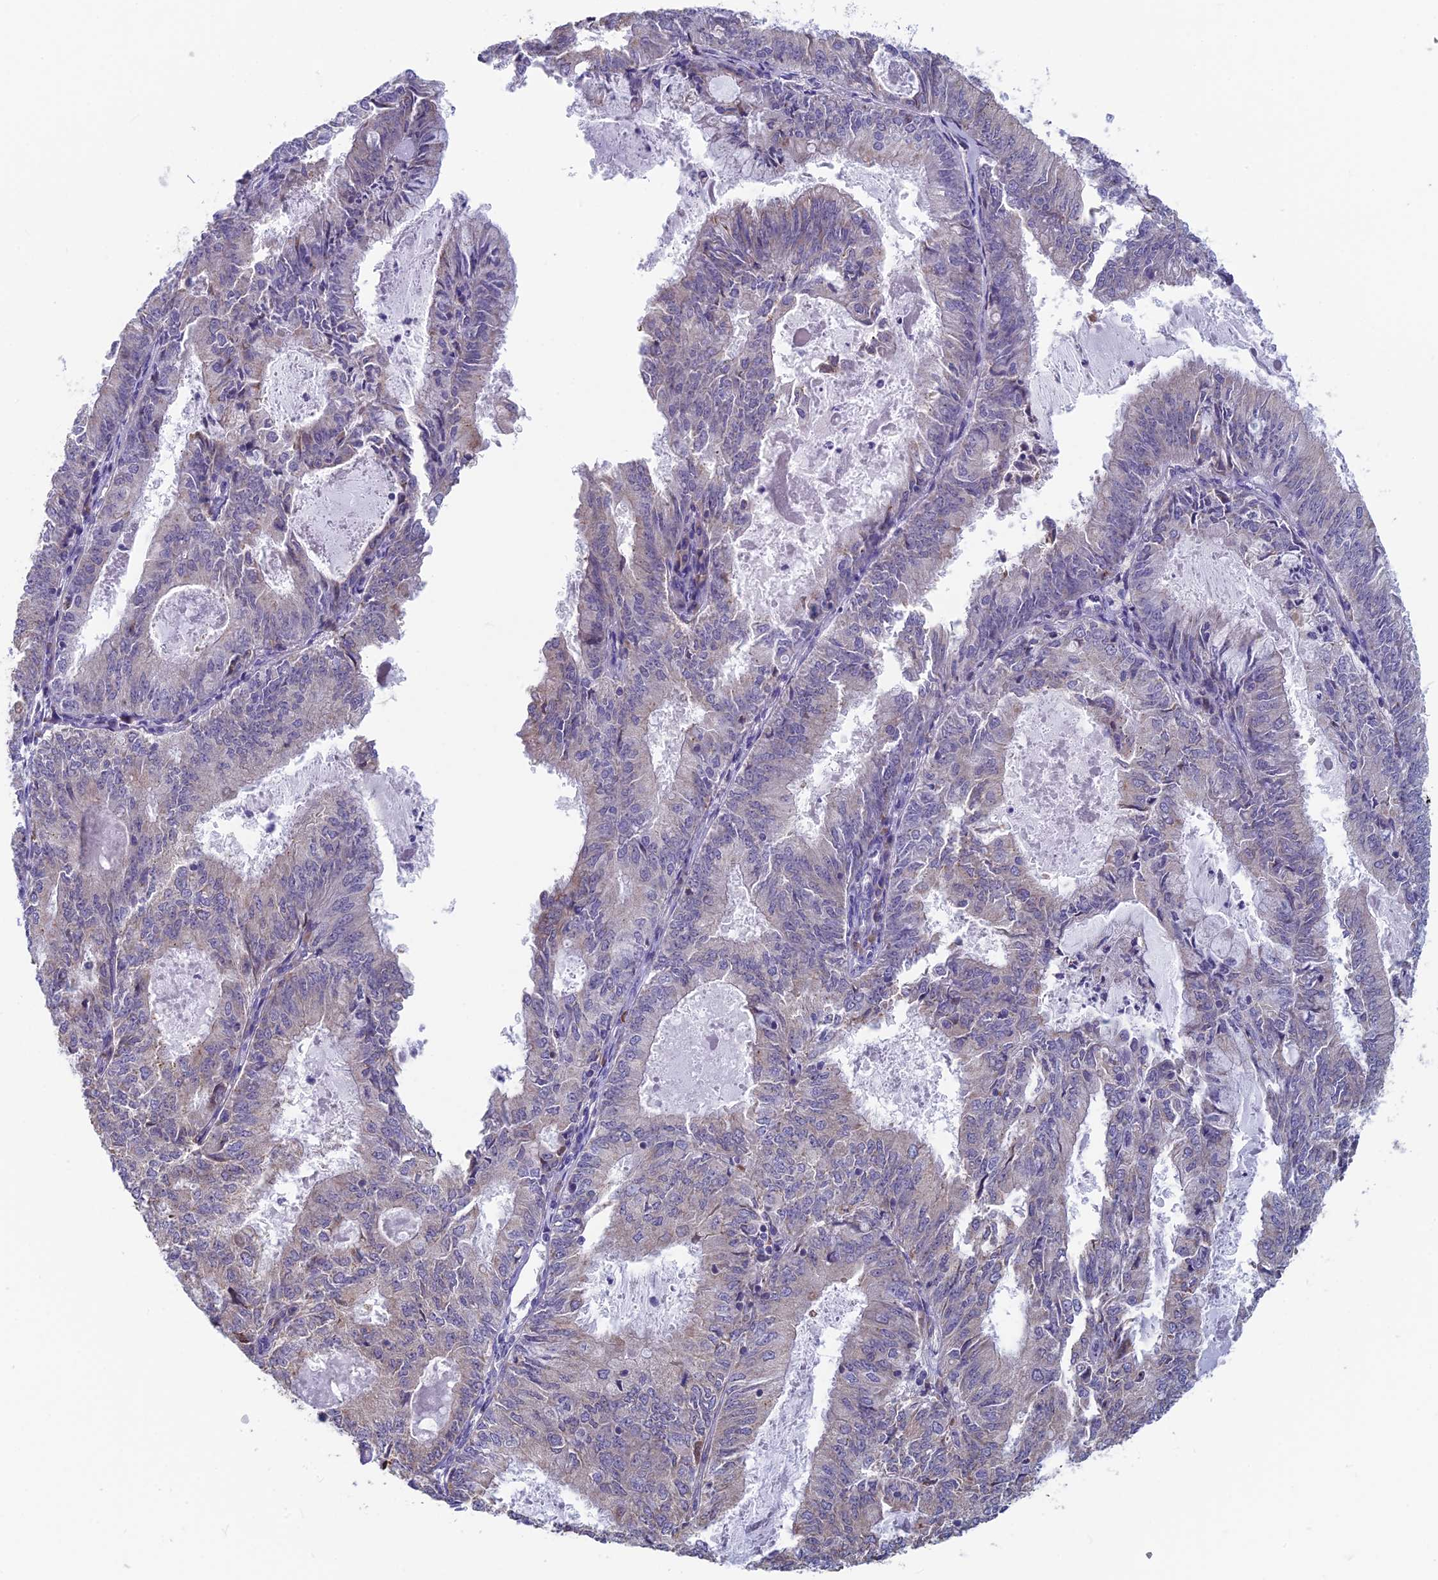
{"staining": {"intensity": "weak", "quantity": "<25%", "location": "cytoplasmic/membranous"}, "tissue": "endometrial cancer", "cell_type": "Tumor cells", "image_type": "cancer", "snomed": [{"axis": "morphology", "description": "Adenocarcinoma, NOS"}, {"axis": "topography", "description": "Endometrium"}], "caption": "This is an immunohistochemistry (IHC) photomicrograph of endometrial cancer (adenocarcinoma). There is no expression in tumor cells.", "gene": "MRI1", "patient": {"sex": "female", "age": 57}}